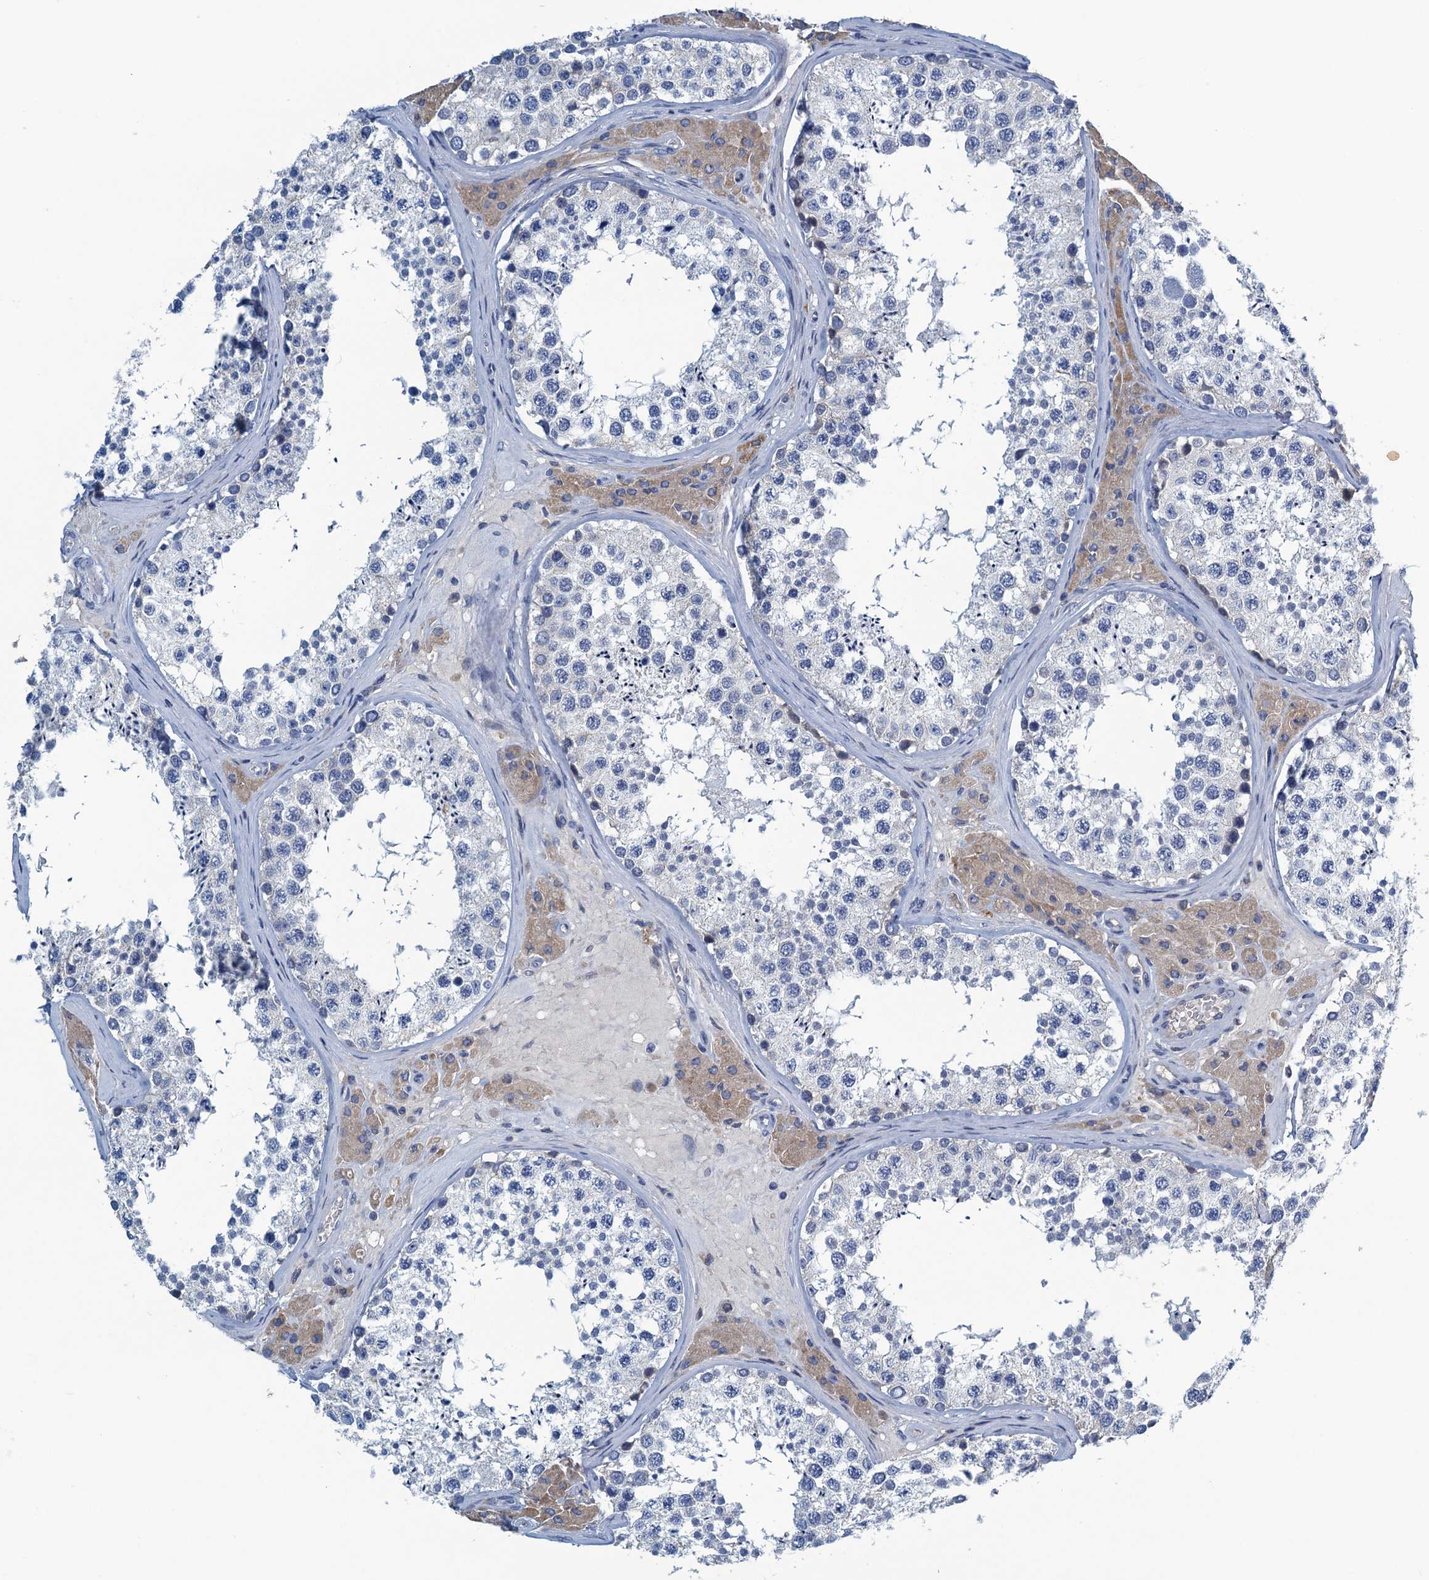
{"staining": {"intensity": "negative", "quantity": "none", "location": "none"}, "tissue": "testis", "cell_type": "Cells in seminiferous ducts", "image_type": "normal", "snomed": [{"axis": "morphology", "description": "Normal tissue, NOS"}, {"axis": "topography", "description": "Testis"}], "caption": "IHC of benign testis displays no staining in cells in seminiferous ducts.", "gene": "C10orf88", "patient": {"sex": "male", "age": 46}}